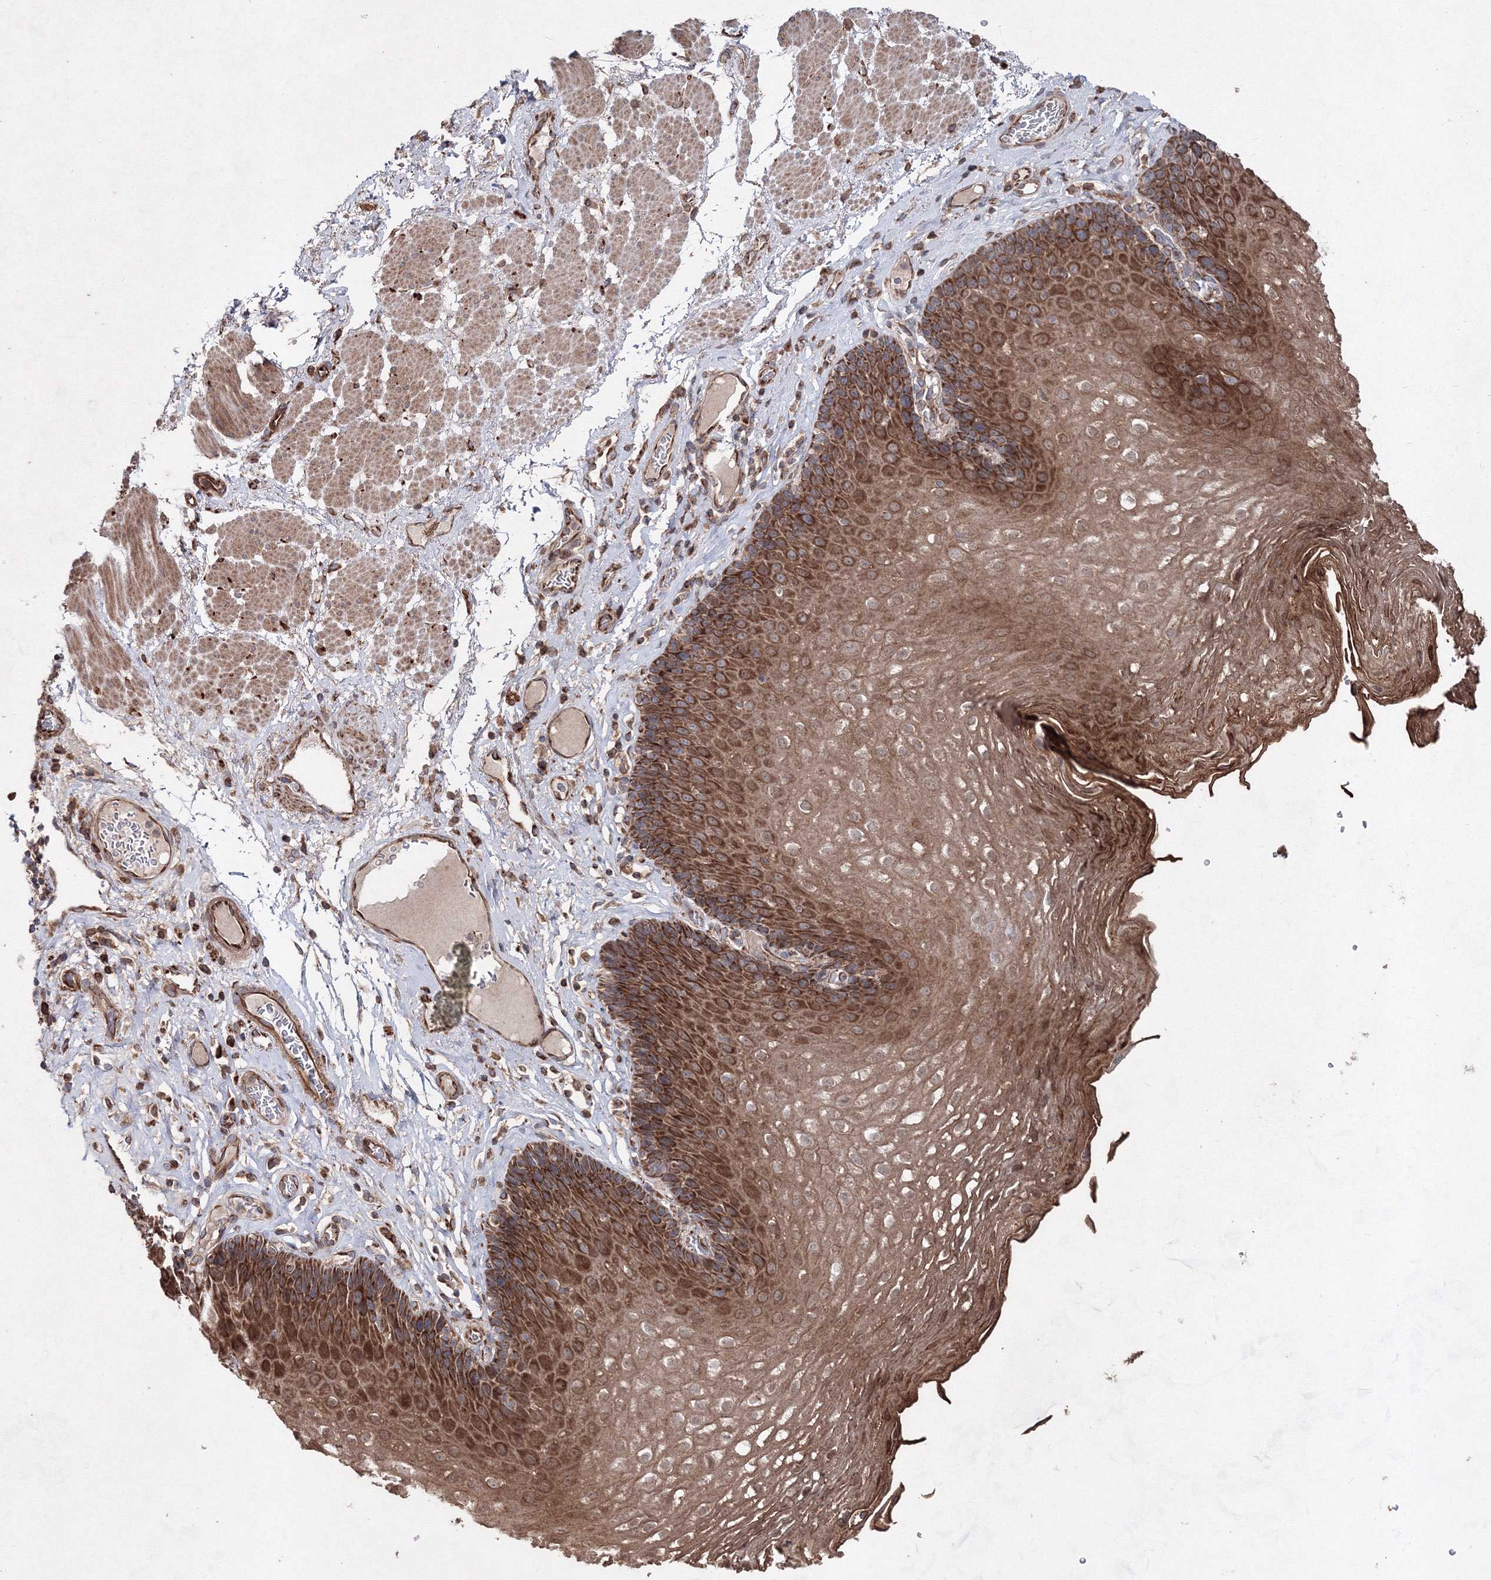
{"staining": {"intensity": "strong", "quantity": ">75%", "location": "cytoplasmic/membranous"}, "tissue": "esophagus", "cell_type": "Squamous epithelial cells", "image_type": "normal", "snomed": [{"axis": "morphology", "description": "Normal tissue, NOS"}, {"axis": "topography", "description": "Esophagus"}], "caption": "Esophagus stained for a protein shows strong cytoplasmic/membranous positivity in squamous epithelial cells. (brown staining indicates protein expression, while blue staining denotes nuclei).", "gene": "GFM1", "patient": {"sex": "female", "age": 66}}